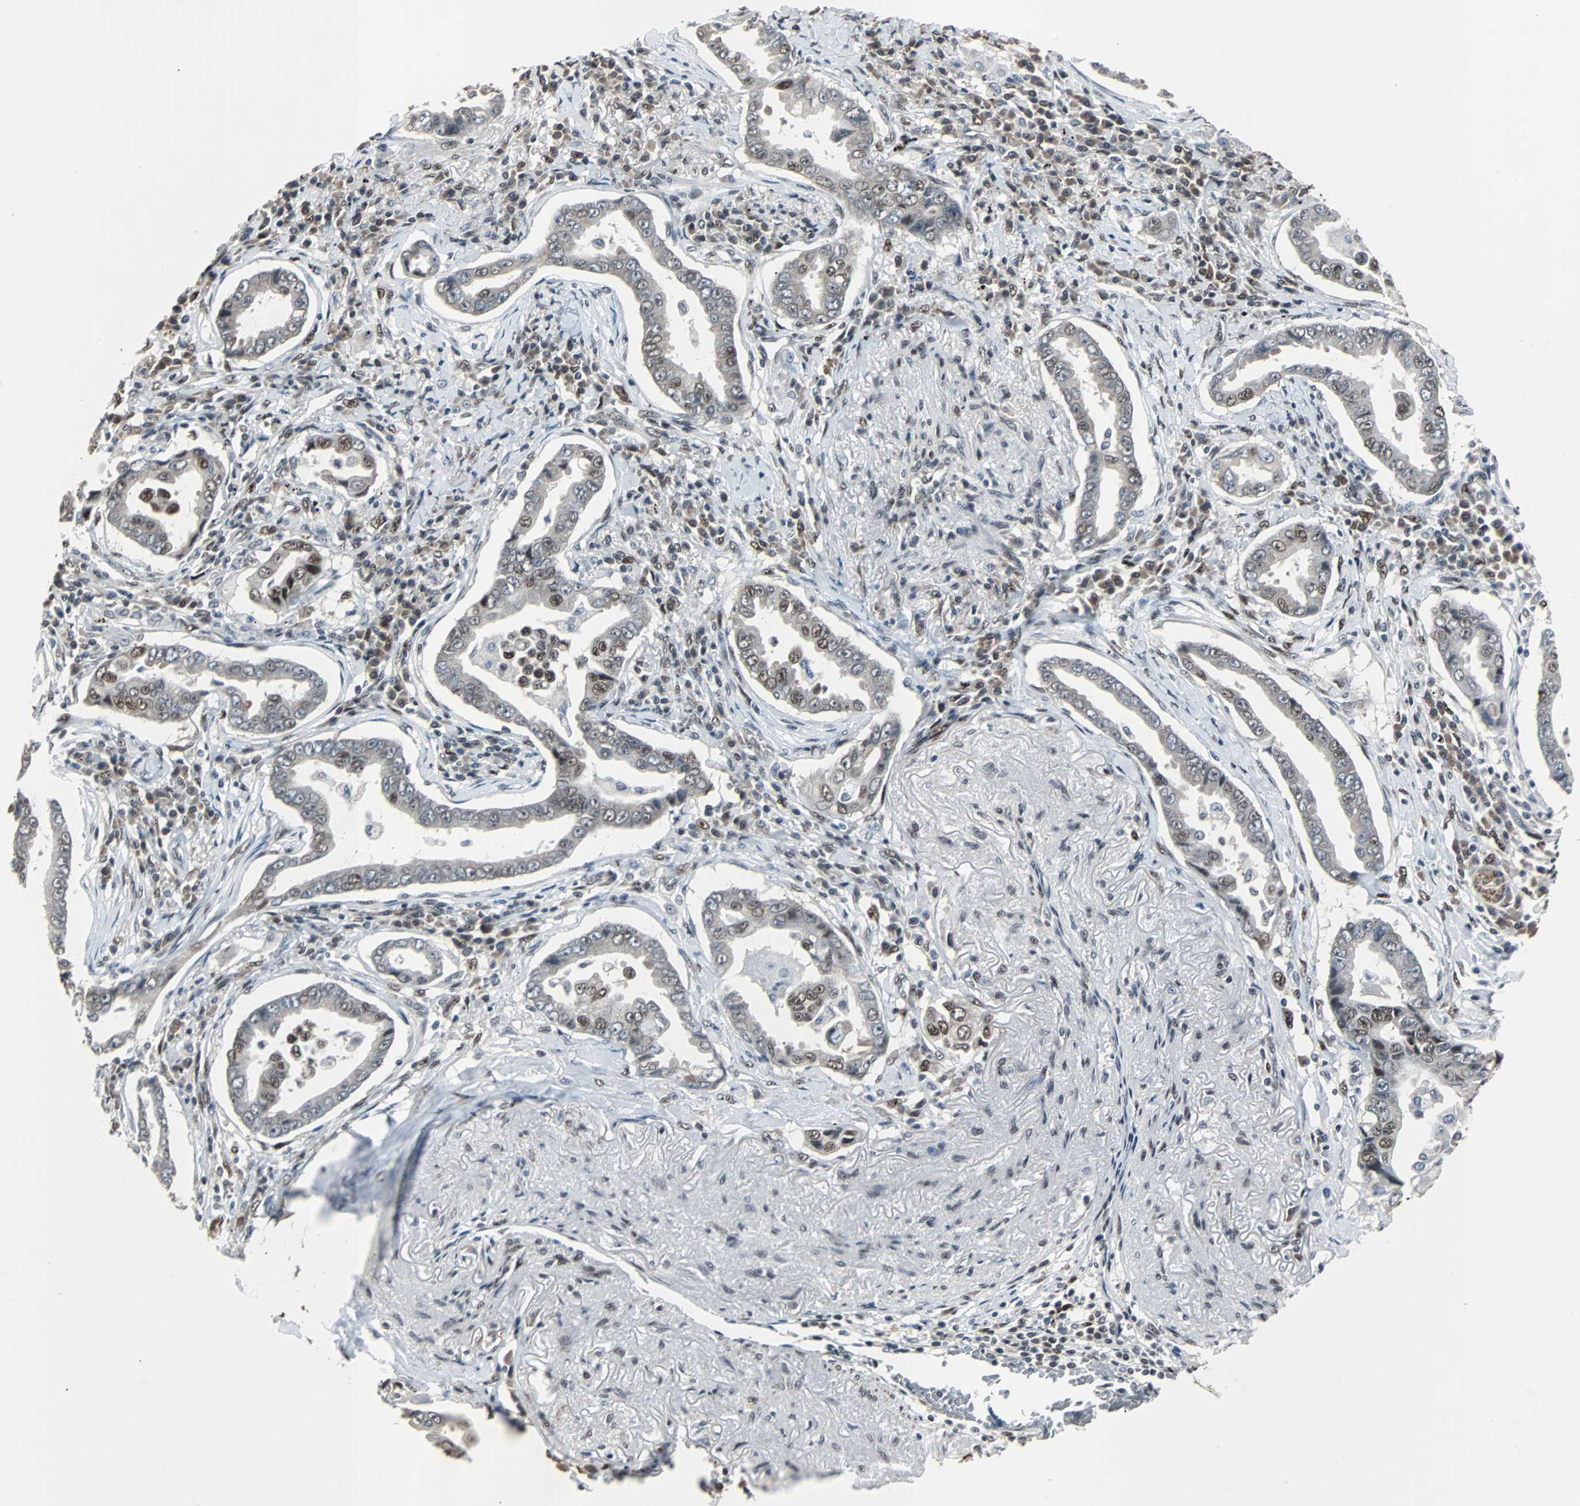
{"staining": {"intensity": "moderate", "quantity": "25%-75%", "location": "nuclear"}, "tissue": "lung cancer", "cell_type": "Tumor cells", "image_type": "cancer", "snomed": [{"axis": "morphology", "description": "Normal tissue, NOS"}, {"axis": "morphology", "description": "Inflammation, NOS"}, {"axis": "morphology", "description": "Adenocarcinoma, NOS"}, {"axis": "topography", "description": "Lung"}], "caption": "High-magnification brightfield microscopy of lung adenocarcinoma stained with DAB (brown) and counterstained with hematoxylin (blue). tumor cells exhibit moderate nuclear positivity is present in about25%-75% of cells.", "gene": "ZHX2", "patient": {"sex": "female", "age": 64}}